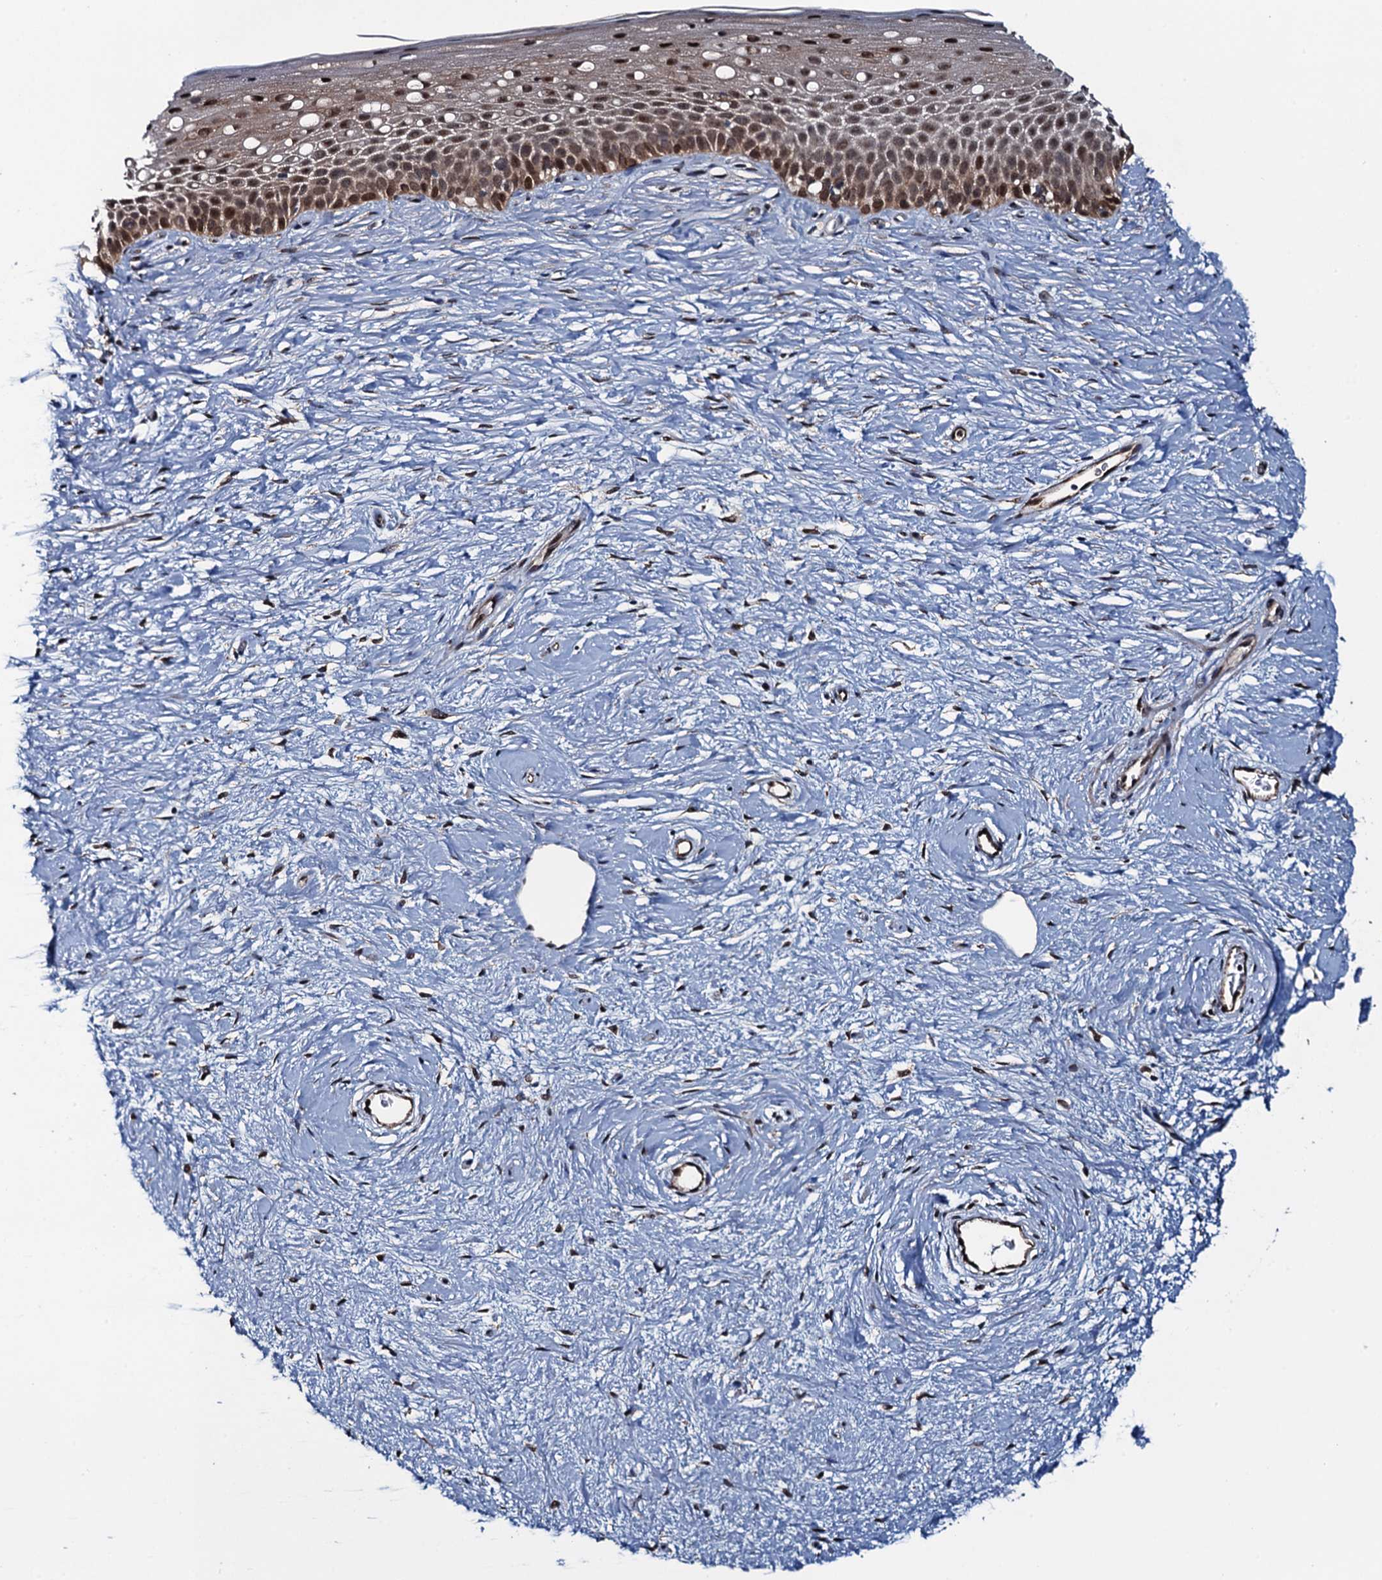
{"staining": {"intensity": "strong", "quantity": ">75%", "location": "cytoplasmic/membranous,nuclear"}, "tissue": "cervix", "cell_type": "Glandular cells", "image_type": "normal", "snomed": [{"axis": "morphology", "description": "Normal tissue, NOS"}, {"axis": "topography", "description": "Cervix"}], "caption": "A photomicrograph of cervix stained for a protein reveals strong cytoplasmic/membranous,nuclear brown staining in glandular cells.", "gene": "EVX2", "patient": {"sex": "female", "age": 57}}